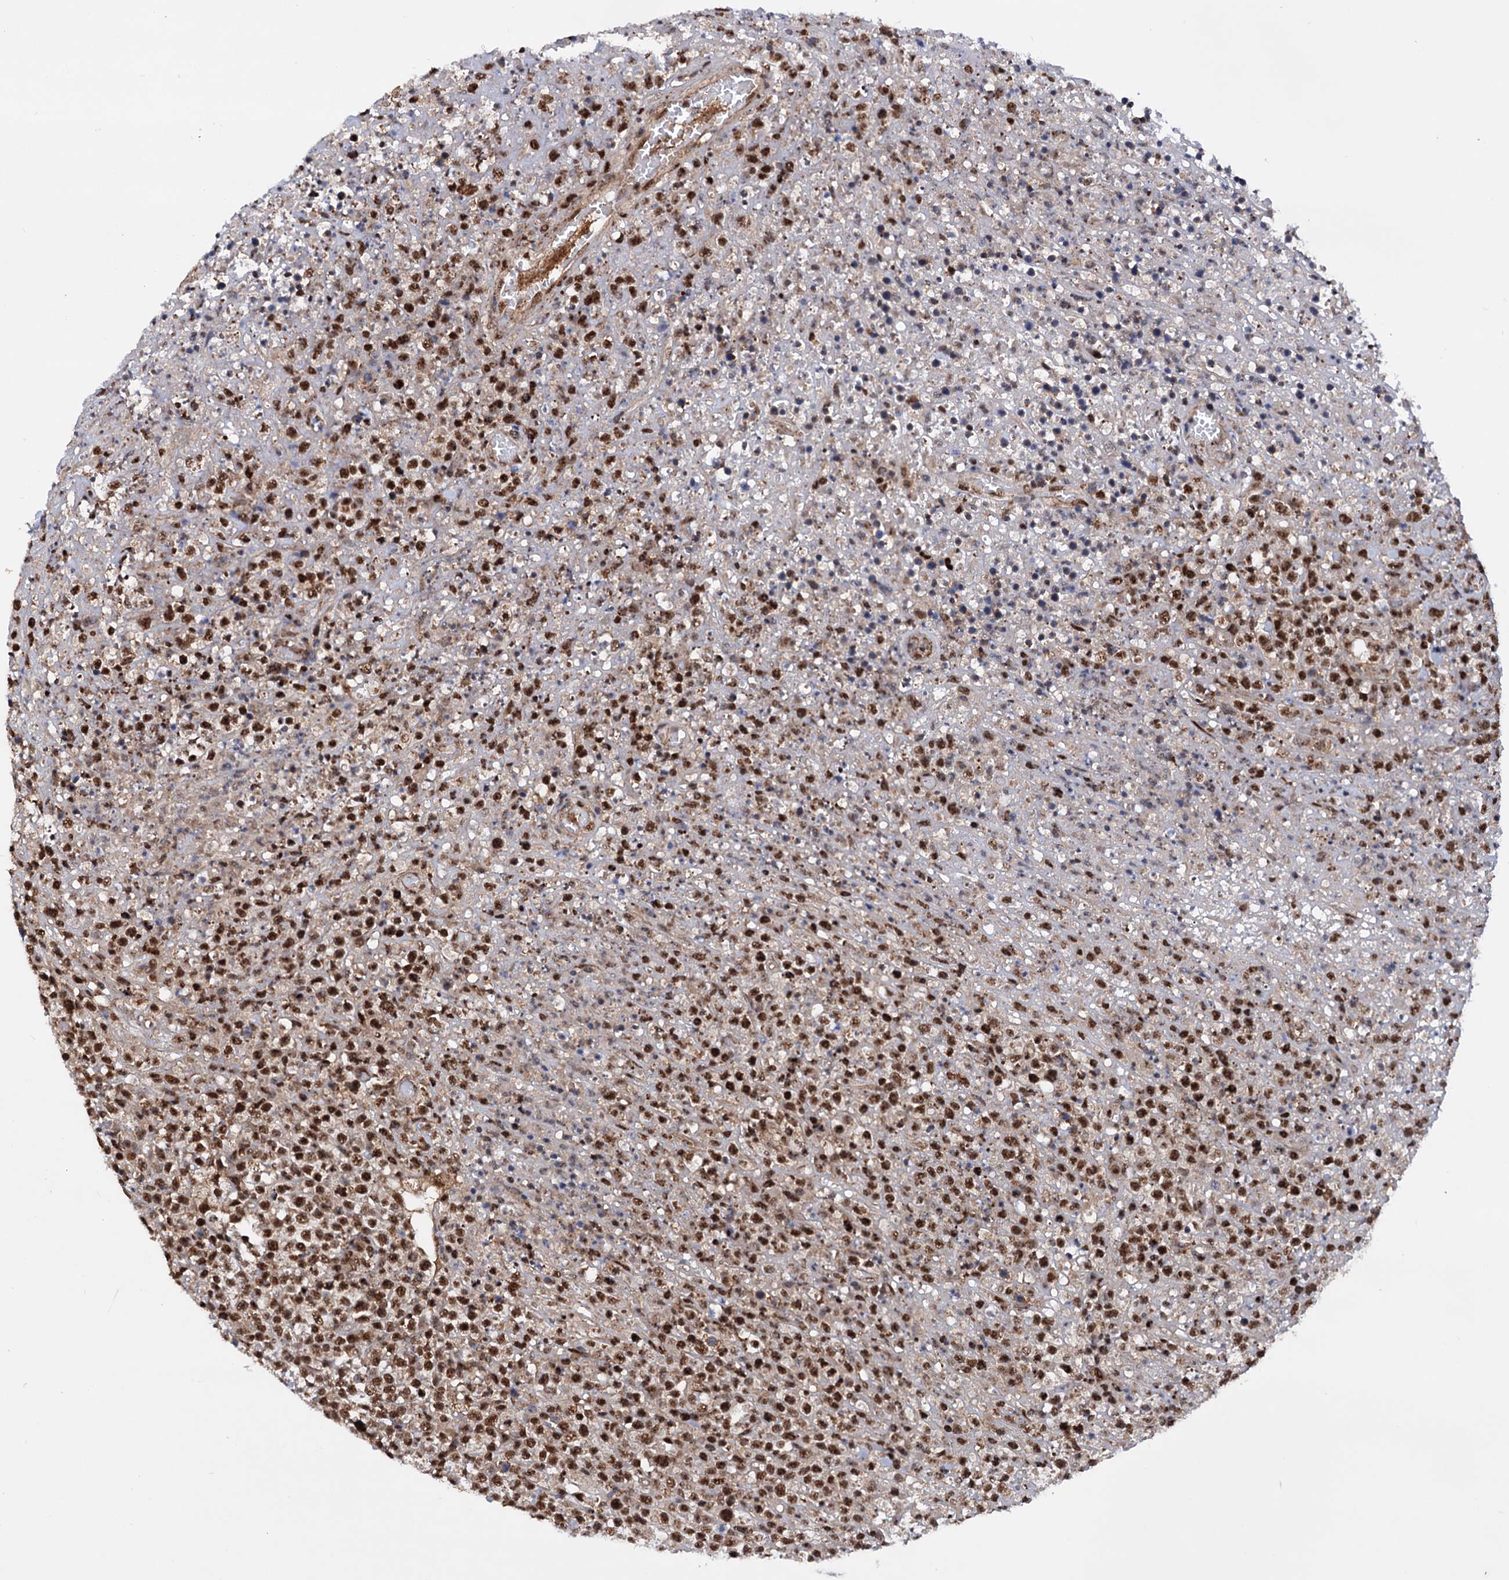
{"staining": {"intensity": "strong", "quantity": ">75%", "location": "nuclear"}, "tissue": "lymphoma", "cell_type": "Tumor cells", "image_type": "cancer", "snomed": [{"axis": "morphology", "description": "Malignant lymphoma, non-Hodgkin's type, High grade"}, {"axis": "topography", "description": "Colon"}], "caption": "The image demonstrates staining of high-grade malignant lymphoma, non-Hodgkin's type, revealing strong nuclear protein expression (brown color) within tumor cells.", "gene": "TBC1D12", "patient": {"sex": "female", "age": 53}}